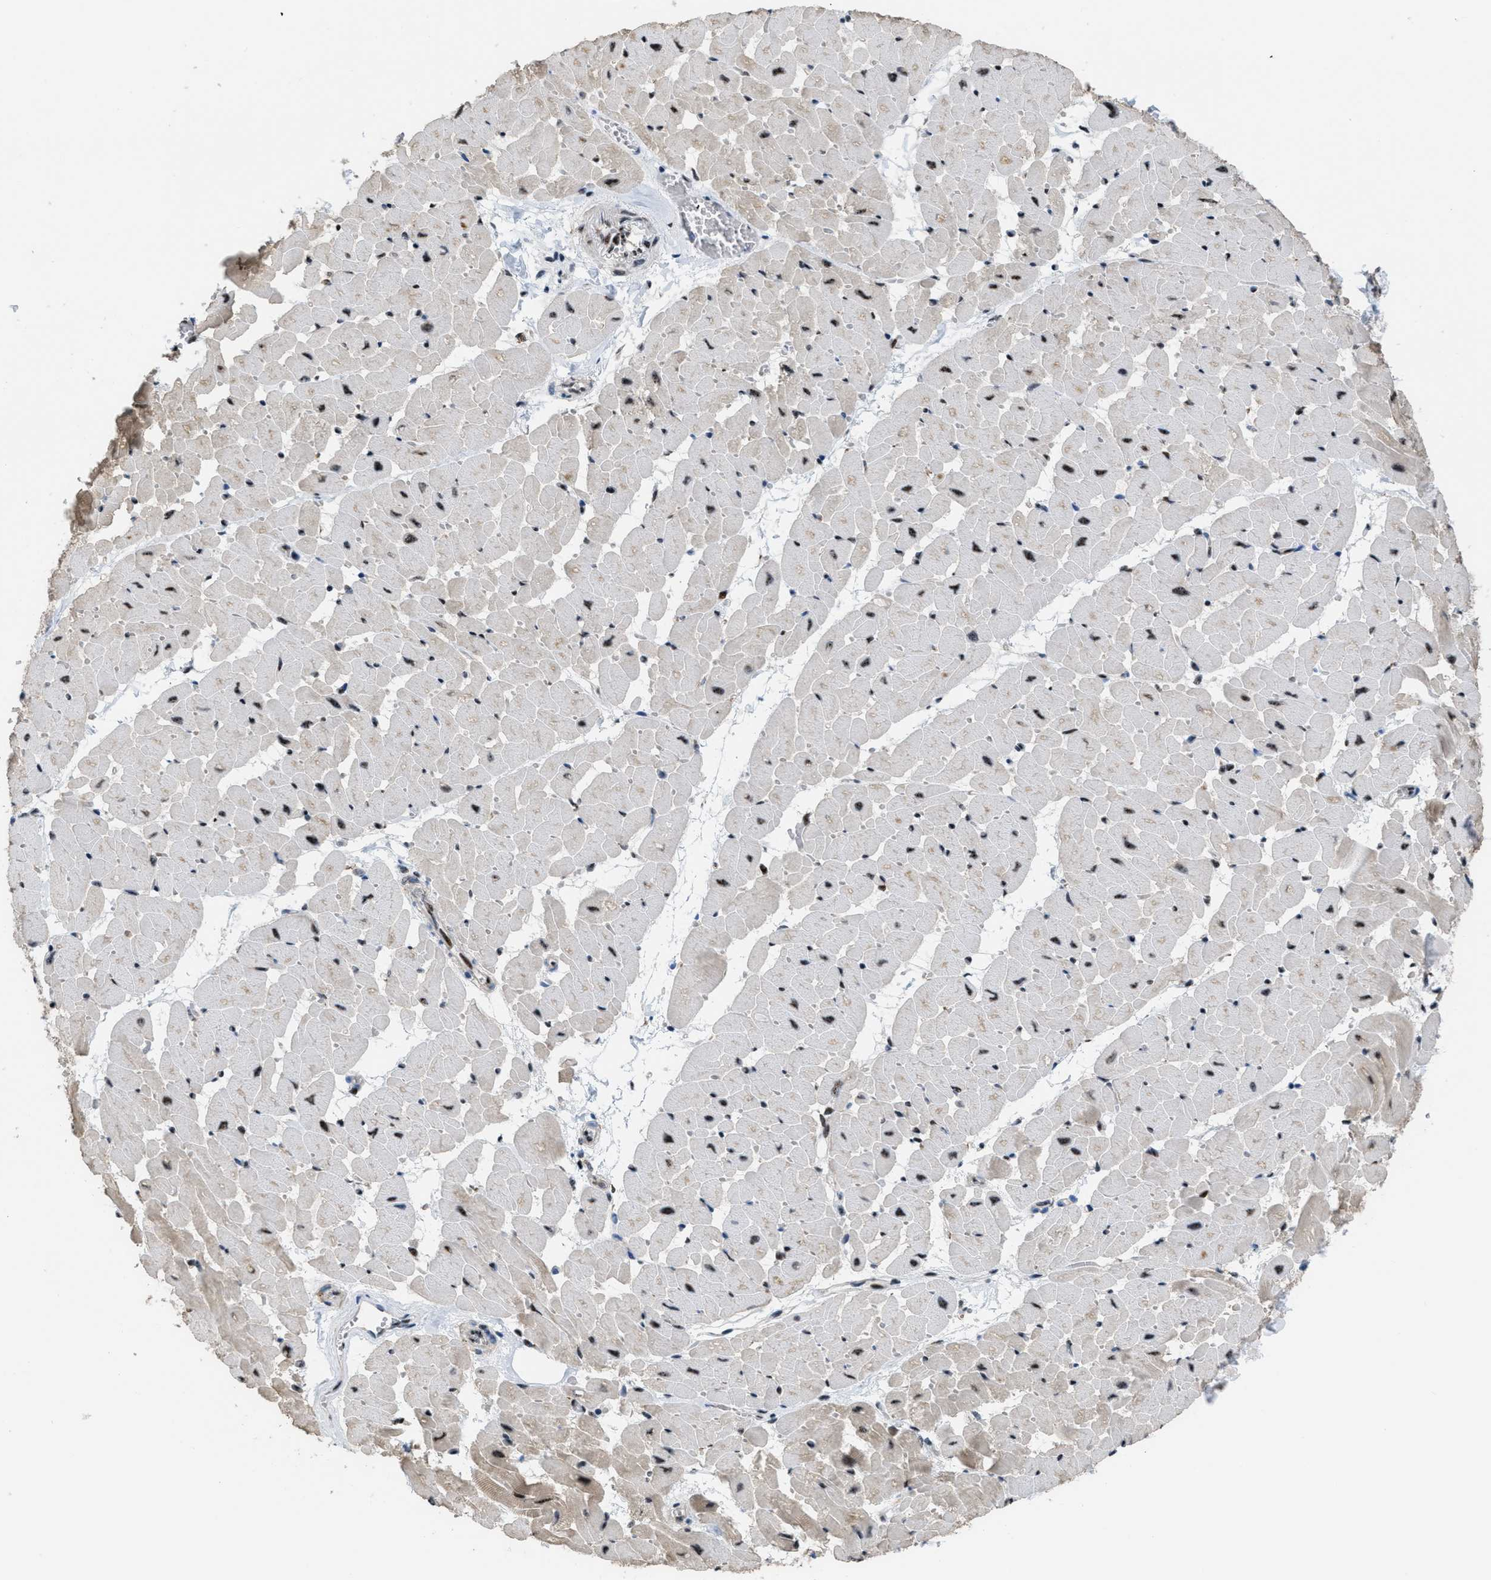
{"staining": {"intensity": "moderate", "quantity": ">75%", "location": "nuclear"}, "tissue": "heart muscle", "cell_type": "Cardiomyocytes", "image_type": "normal", "snomed": [{"axis": "morphology", "description": "Normal tissue, NOS"}, {"axis": "topography", "description": "Heart"}], "caption": "Protein analysis of normal heart muscle demonstrates moderate nuclear expression in about >75% of cardiomyocytes.", "gene": "CDR2", "patient": {"sex": "female", "age": 19}}